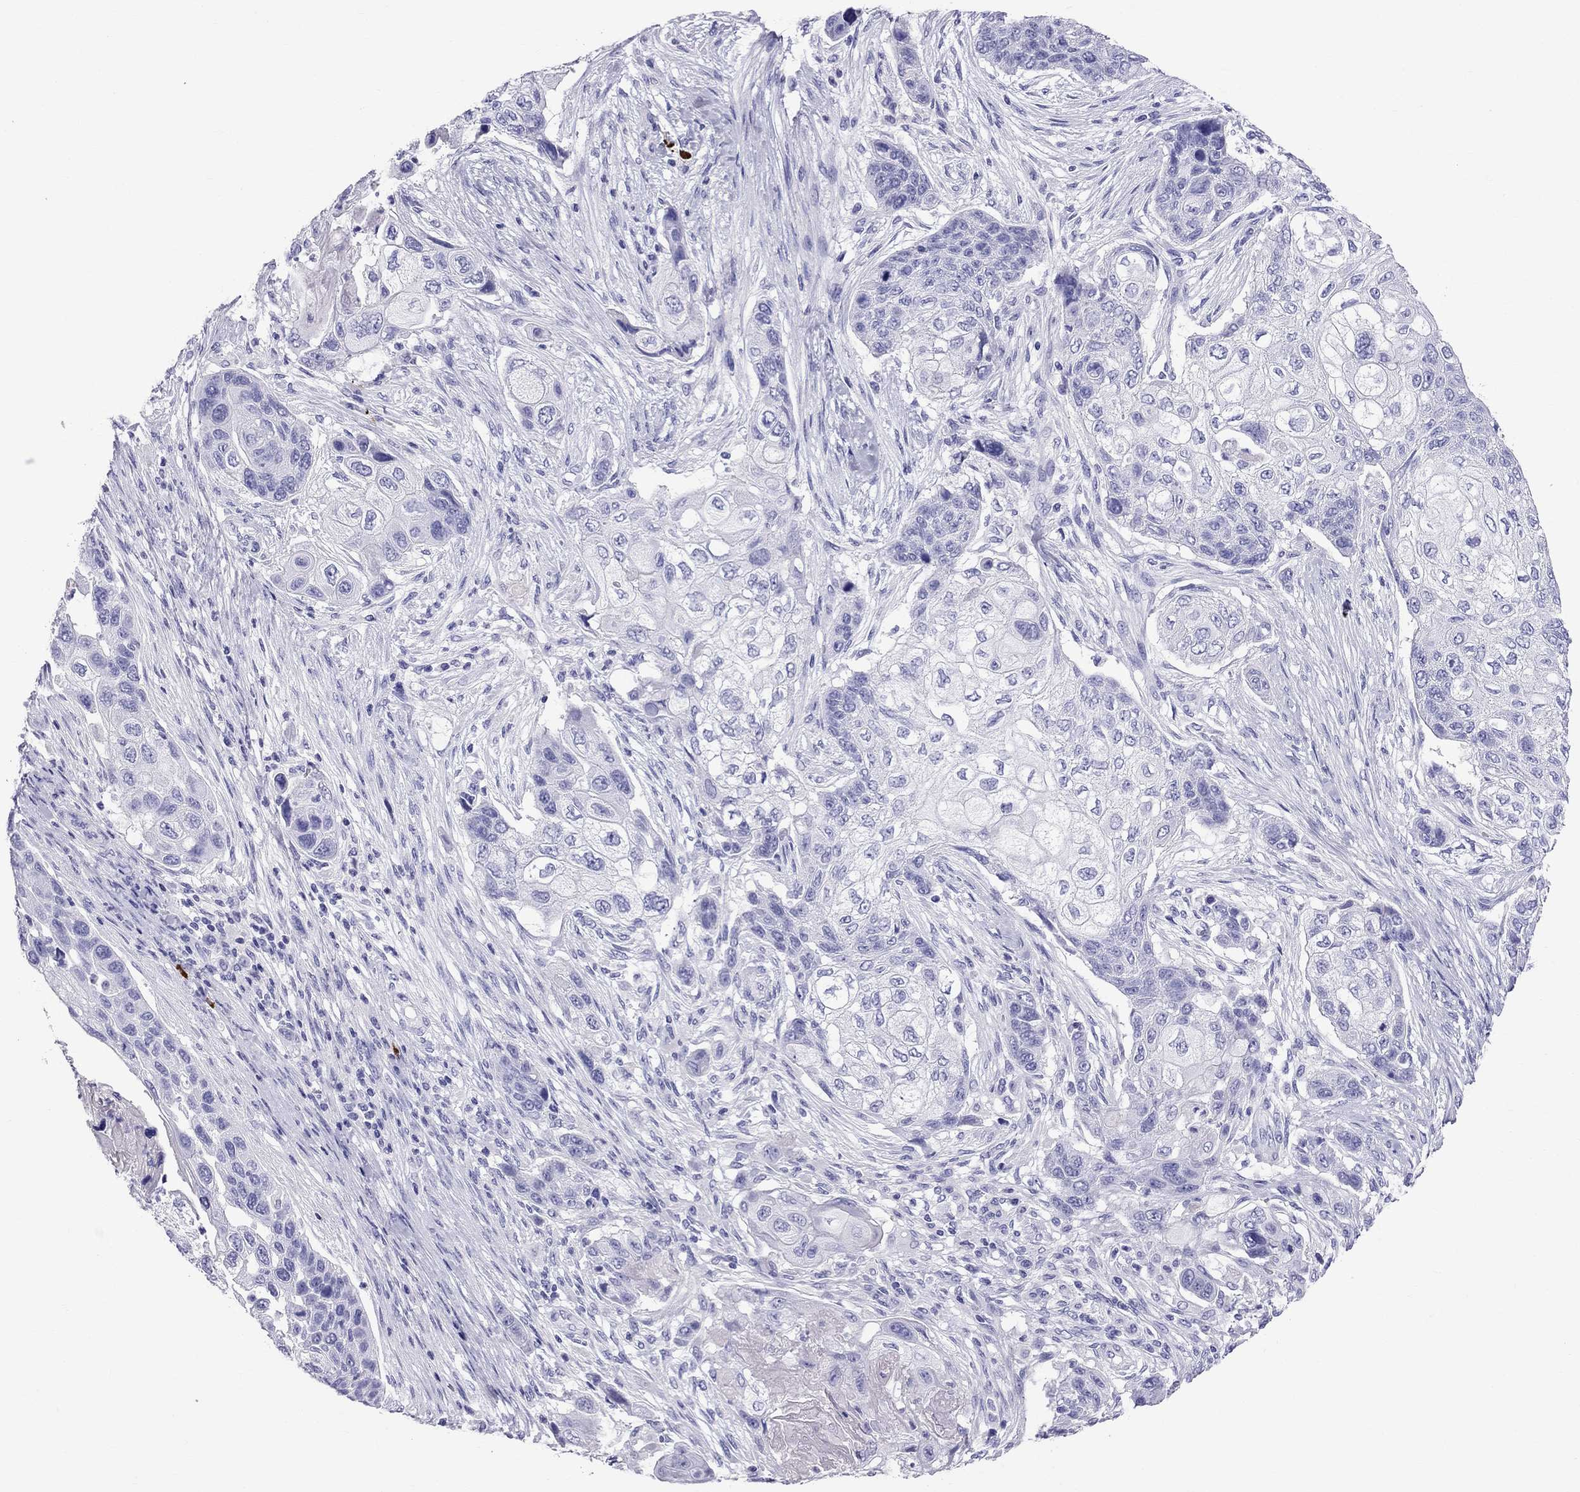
{"staining": {"intensity": "negative", "quantity": "none", "location": "none"}, "tissue": "lung cancer", "cell_type": "Tumor cells", "image_type": "cancer", "snomed": [{"axis": "morphology", "description": "Squamous cell carcinoma, NOS"}, {"axis": "topography", "description": "Lung"}], "caption": "This is a photomicrograph of IHC staining of lung cancer (squamous cell carcinoma), which shows no positivity in tumor cells.", "gene": "SCART1", "patient": {"sex": "male", "age": 69}}